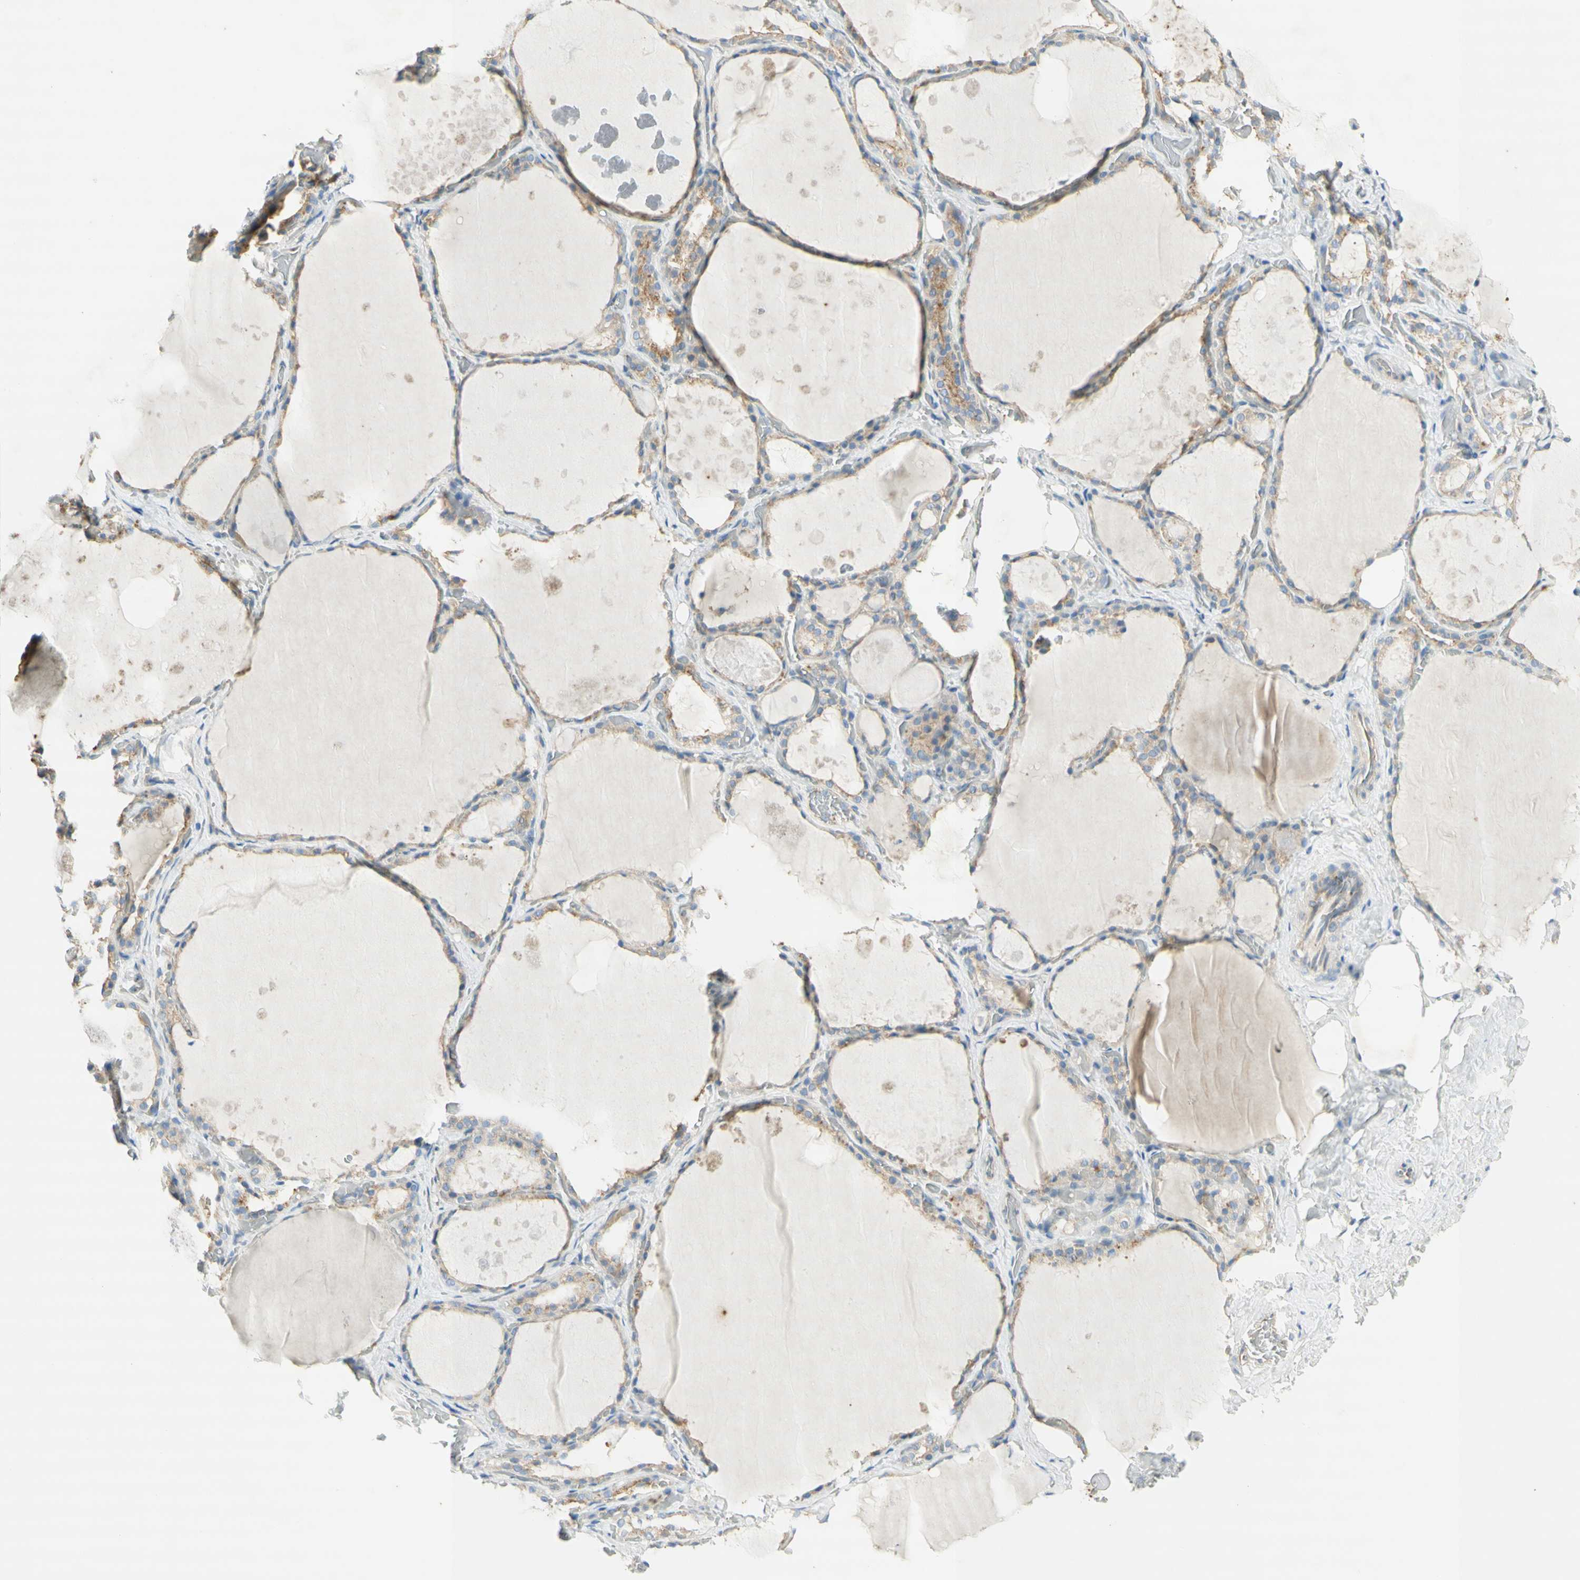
{"staining": {"intensity": "weak", "quantity": ">75%", "location": "cytoplasmic/membranous"}, "tissue": "thyroid gland", "cell_type": "Glandular cells", "image_type": "normal", "snomed": [{"axis": "morphology", "description": "Normal tissue, NOS"}, {"axis": "topography", "description": "Thyroid gland"}], "caption": "The immunohistochemical stain highlights weak cytoplasmic/membranous staining in glandular cells of normal thyroid gland. (Brightfield microscopy of DAB IHC at high magnification).", "gene": "DYNC1H1", "patient": {"sex": "male", "age": 61}}